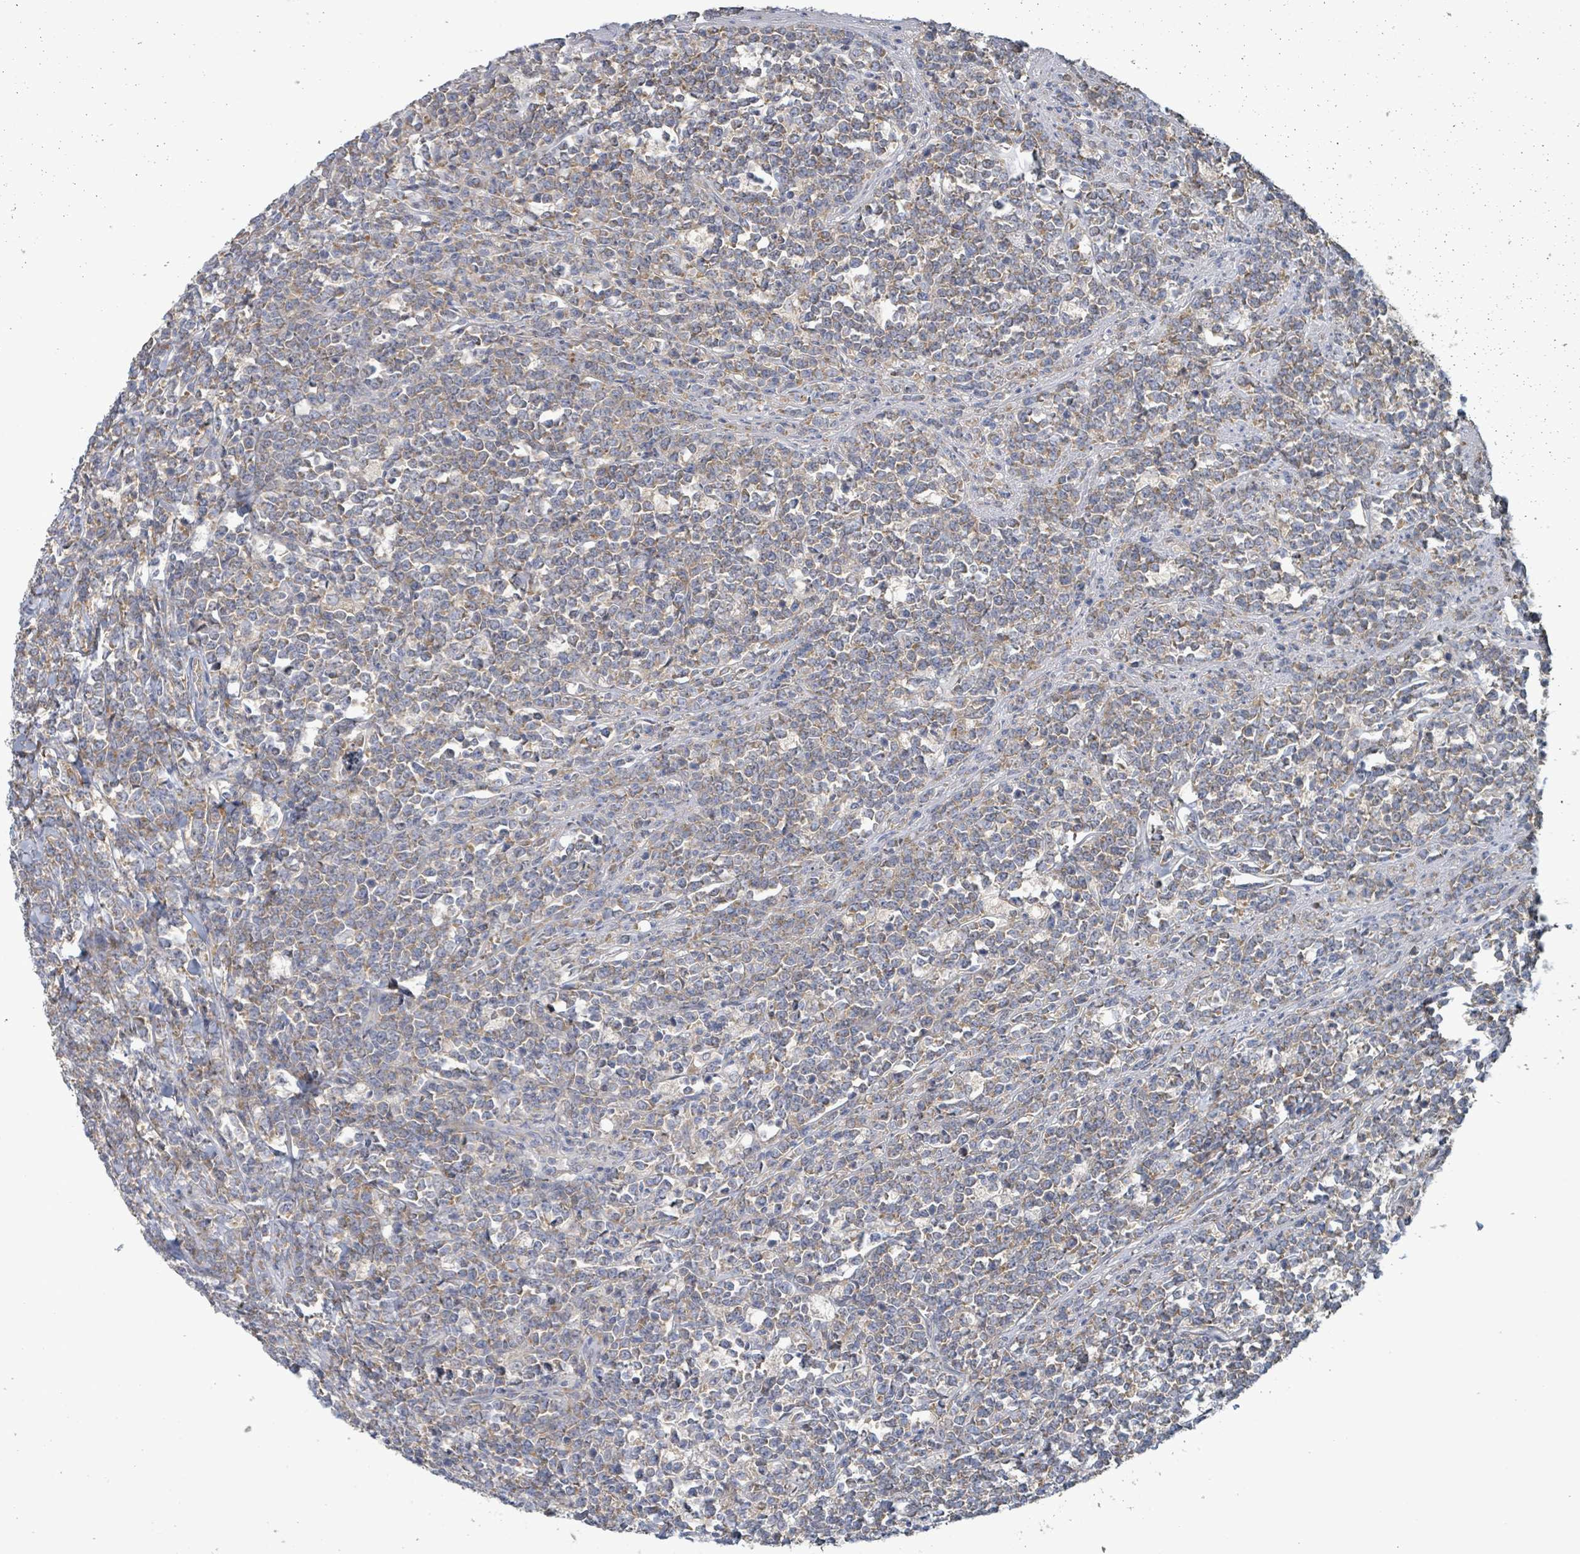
{"staining": {"intensity": "weak", "quantity": ">75%", "location": "cytoplasmic/membranous"}, "tissue": "lymphoma", "cell_type": "Tumor cells", "image_type": "cancer", "snomed": [{"axis": "morphology", "description": "Malignant lymphoma, non-Hodgkin's type, High grade"}, {"axis": "topography", "description": "Small intestine"}, {"axis": "topography", "description": "Colon"}], "caption": "This micrograph exhibits IHC staining of human malignant lymphoma, non-Hodgkin's type (high-grade), with low weak cytoplasmic/membranous expression in about >75% of tumor cells.", "gene": "RPL32", "patient": {"sex": "male", "age": 8}}